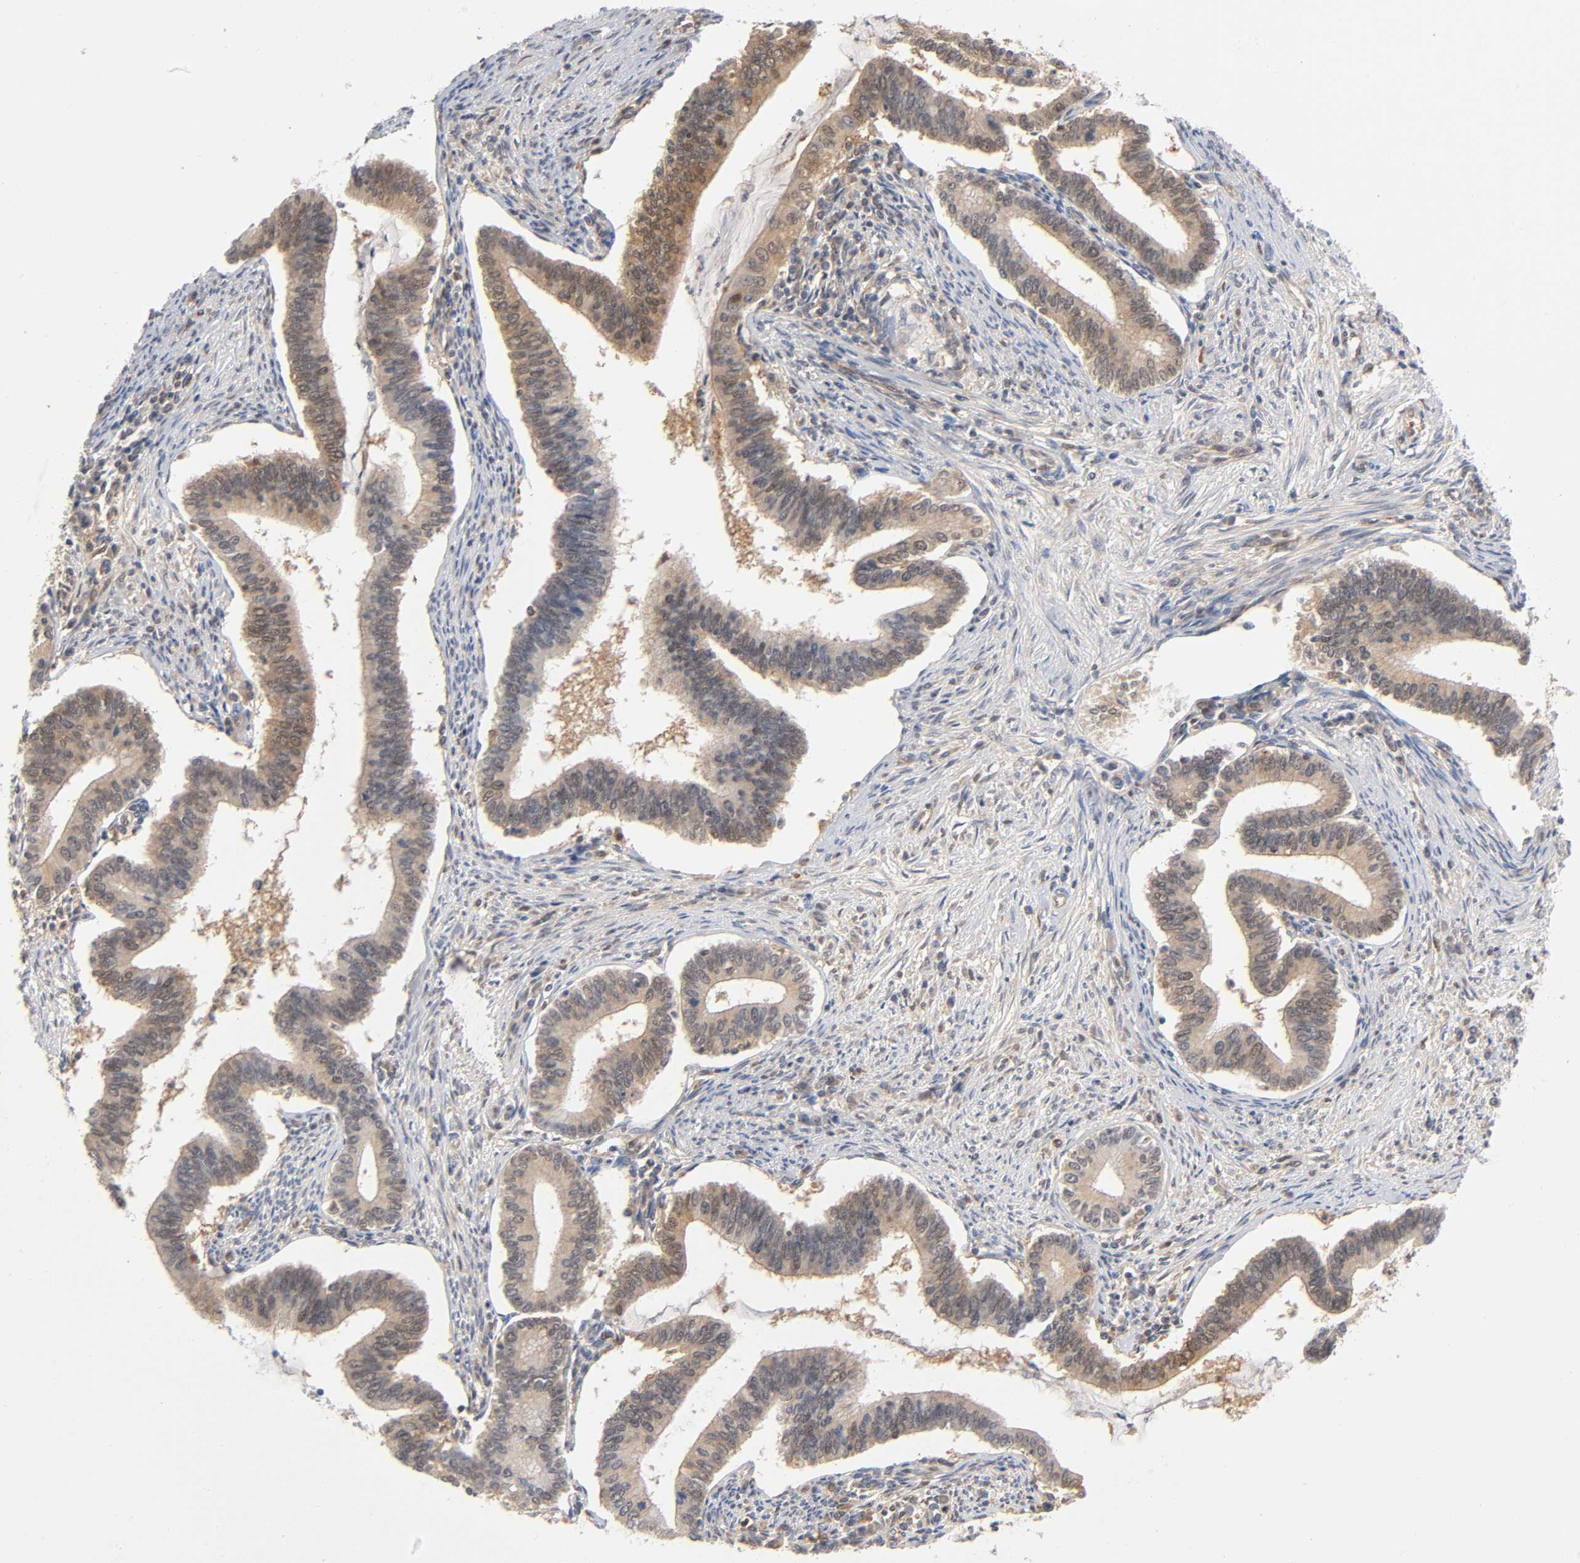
{"staining": {"intensity": "moderate", "quantity": ">75%", "location": "cytoplasmic/membranous"}, "tissue": "cervical cancer", "cell_type": "Tumor cells", "image_type": "cancer", "snomed": [{"axis": "morphology", "description": "Adenocarcinoma, NOS"}, {"axis": "topography", "description": "Cervix"}], "caption": "Cervical adenocarcinoma tissue shows moderate cytoplasmic/membranous expression in about >75% of tumor cells The staining is performed using DAB (3,3'-diaminobenzidine) brown chromogen to label protein expression. The nuclei are counter-stained blue using hematoxylin.", "gene": "DFFB", "patient": {"sex": "female", "age": 36}}